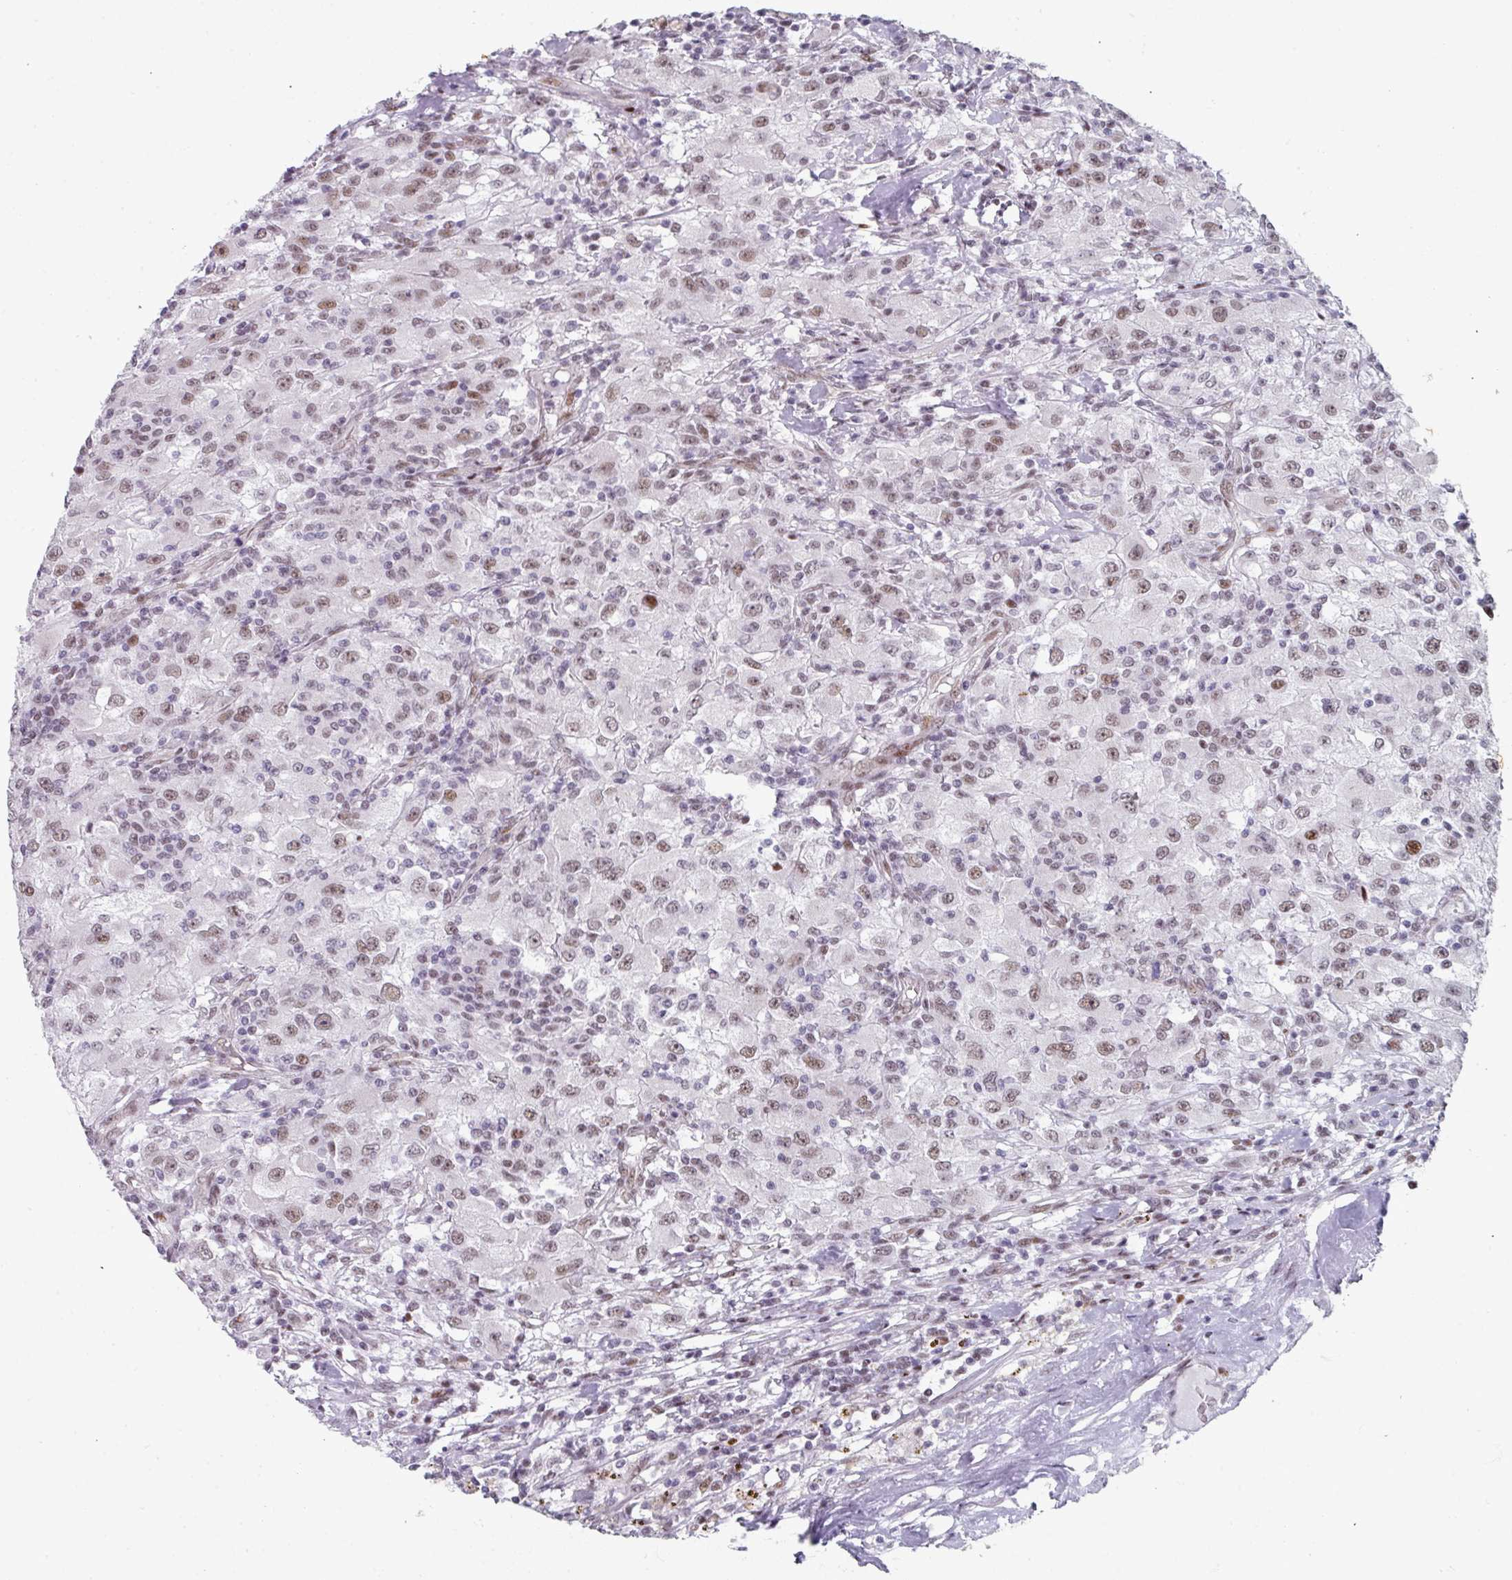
{"staining": {"intensity": "moderate", "quantity": ">75%", "location": "nuclear"}, "tissue": "renal cancer", "cell_type": "Tumor cells", "image_type": "cancer", "snomed": [{"axis": "morphology", "description": "Adenocarcinoma, NOS"}, {"axis": "topography", "description": "Kidney"}], "caption": "Human adenocarcinoma (renal) stained with a protein marker demonstrates moderate staining in tumor cells.", "gene": "SF3B5", "patient": {"sex": "female", "age": 67}}